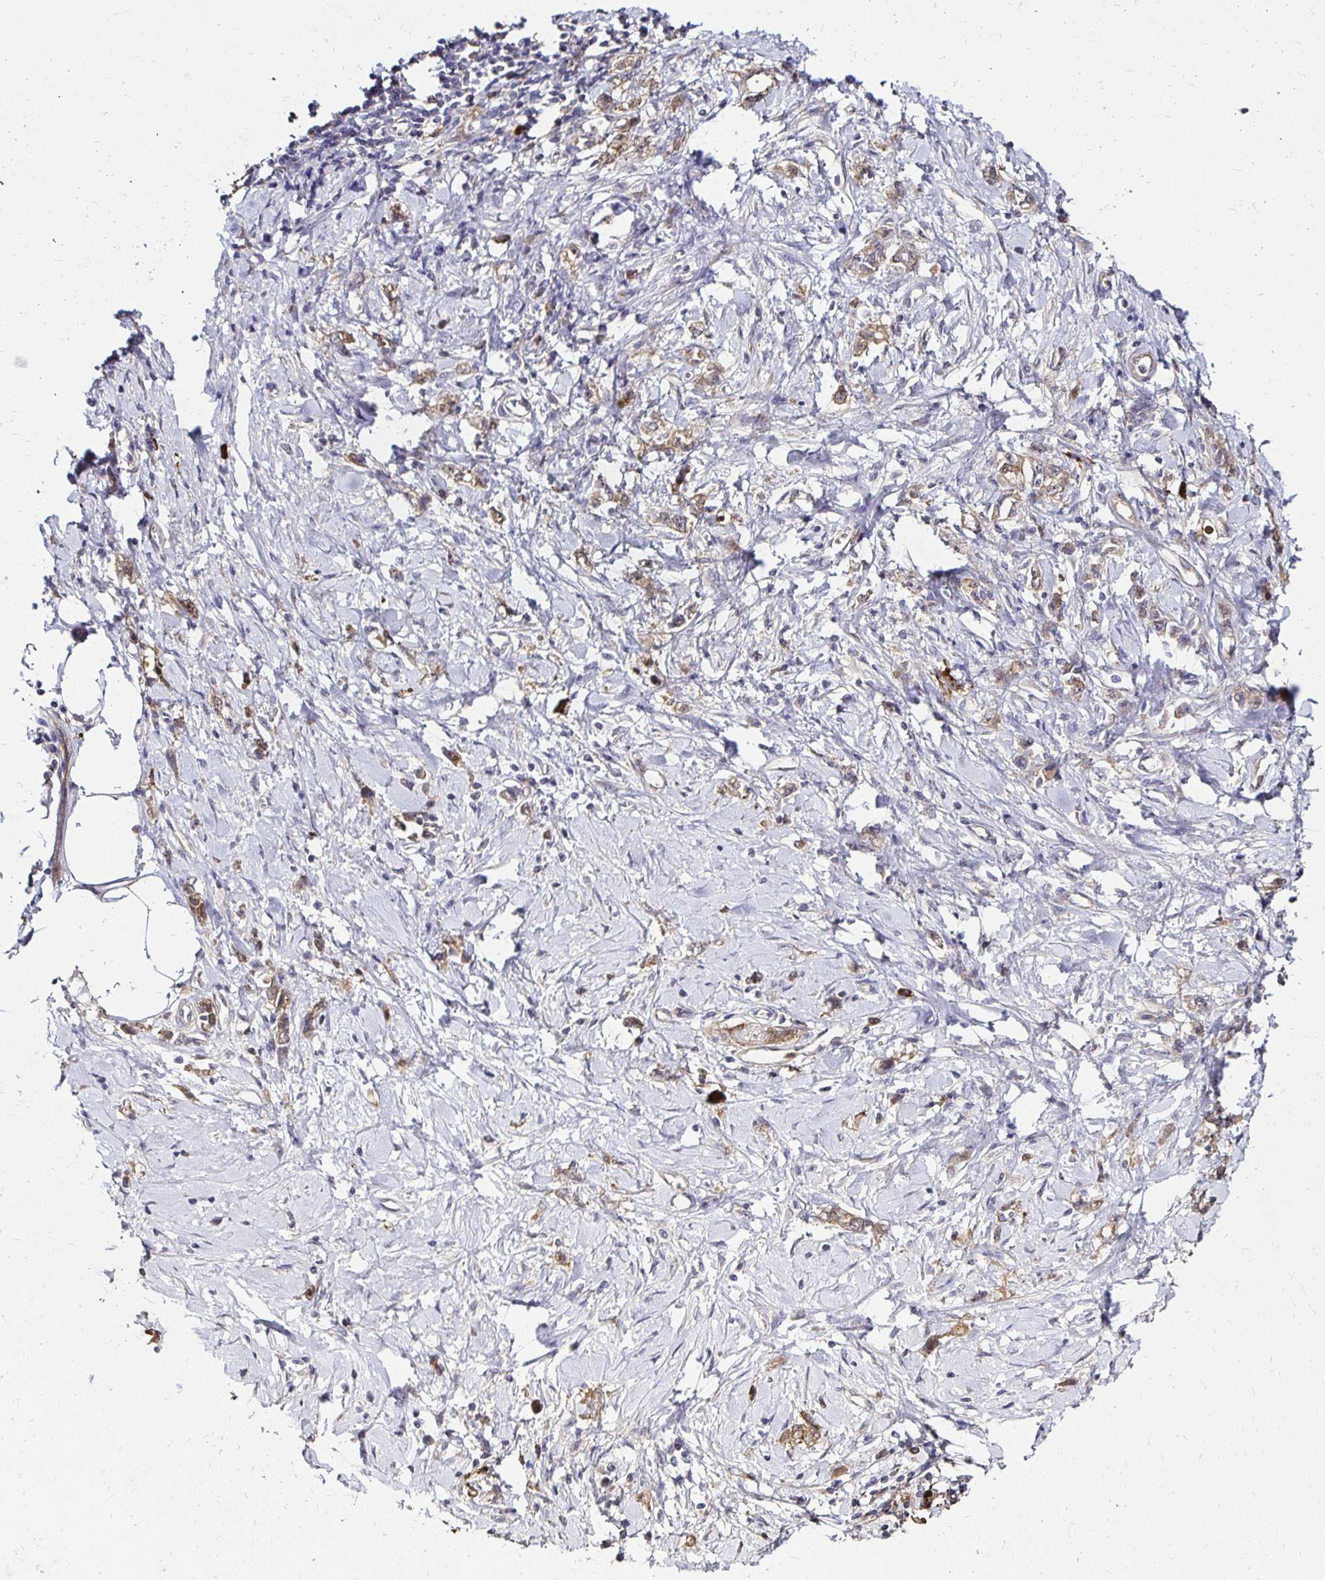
{"staining": {"intensity": "weak", "quantity": ">75%", "location": "cytoplasmic/membranous"}, "tissue": "stomach cancer", "cell_type": "Tumor cells", "image_type": "cancer", "snomed": [{"axis": "morphology", "description": "Adenocarcinoma, NOS"}, {"axis": "topography", "description": "Stomach"}], "caption": "Protein expression analysis of human stomach cancer (adenocarcinoma) reveals weak cytoplasmic/membranous expression in approximately >75% of tumor cells.", "gene": "TXN", "patient": {"sex": "female", "age": 76}}